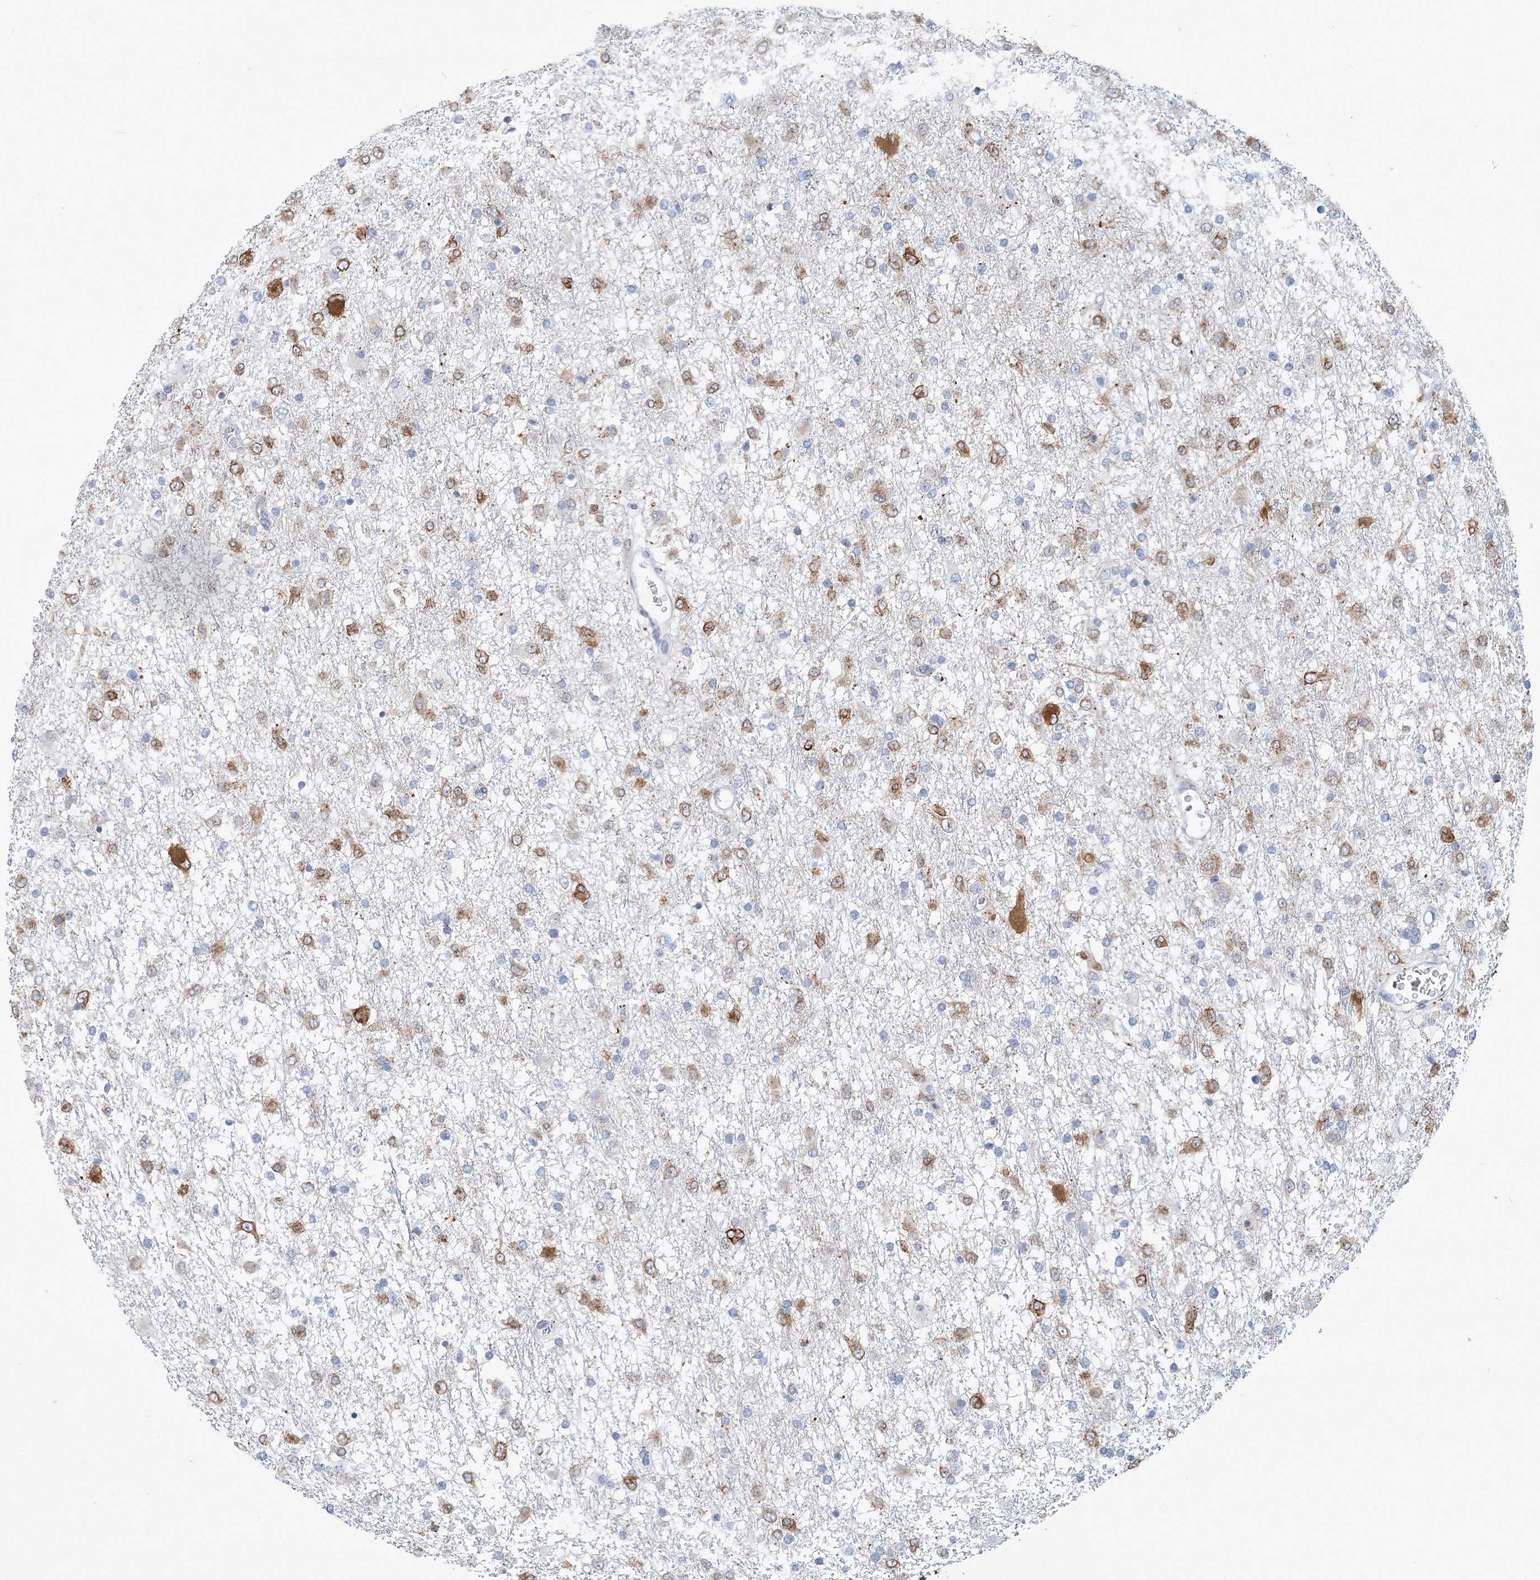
{"staining": {"intensity": "moderate", "quantity": "25%-75%", "location": "cytoplasmic/membranous"}, "tissue": "glioma", "cell_type": "Tumor cells", "image_type": "cancer", "snomed": [{"axis": "morphology", "description": "Glioma, malignant, Low grade"}, {"axis": "topography", "description": "Brain"}], "caption": "Approximately 25%-75% of tumor cells in human low-grade glioma (malignant) reveal moderate cytoplasmic/membranous protein positivity as visualized by brown immunohistochemical staining.", "gene": "PLEKHG4B", "patient": {"sex": "male", "age": 65}}